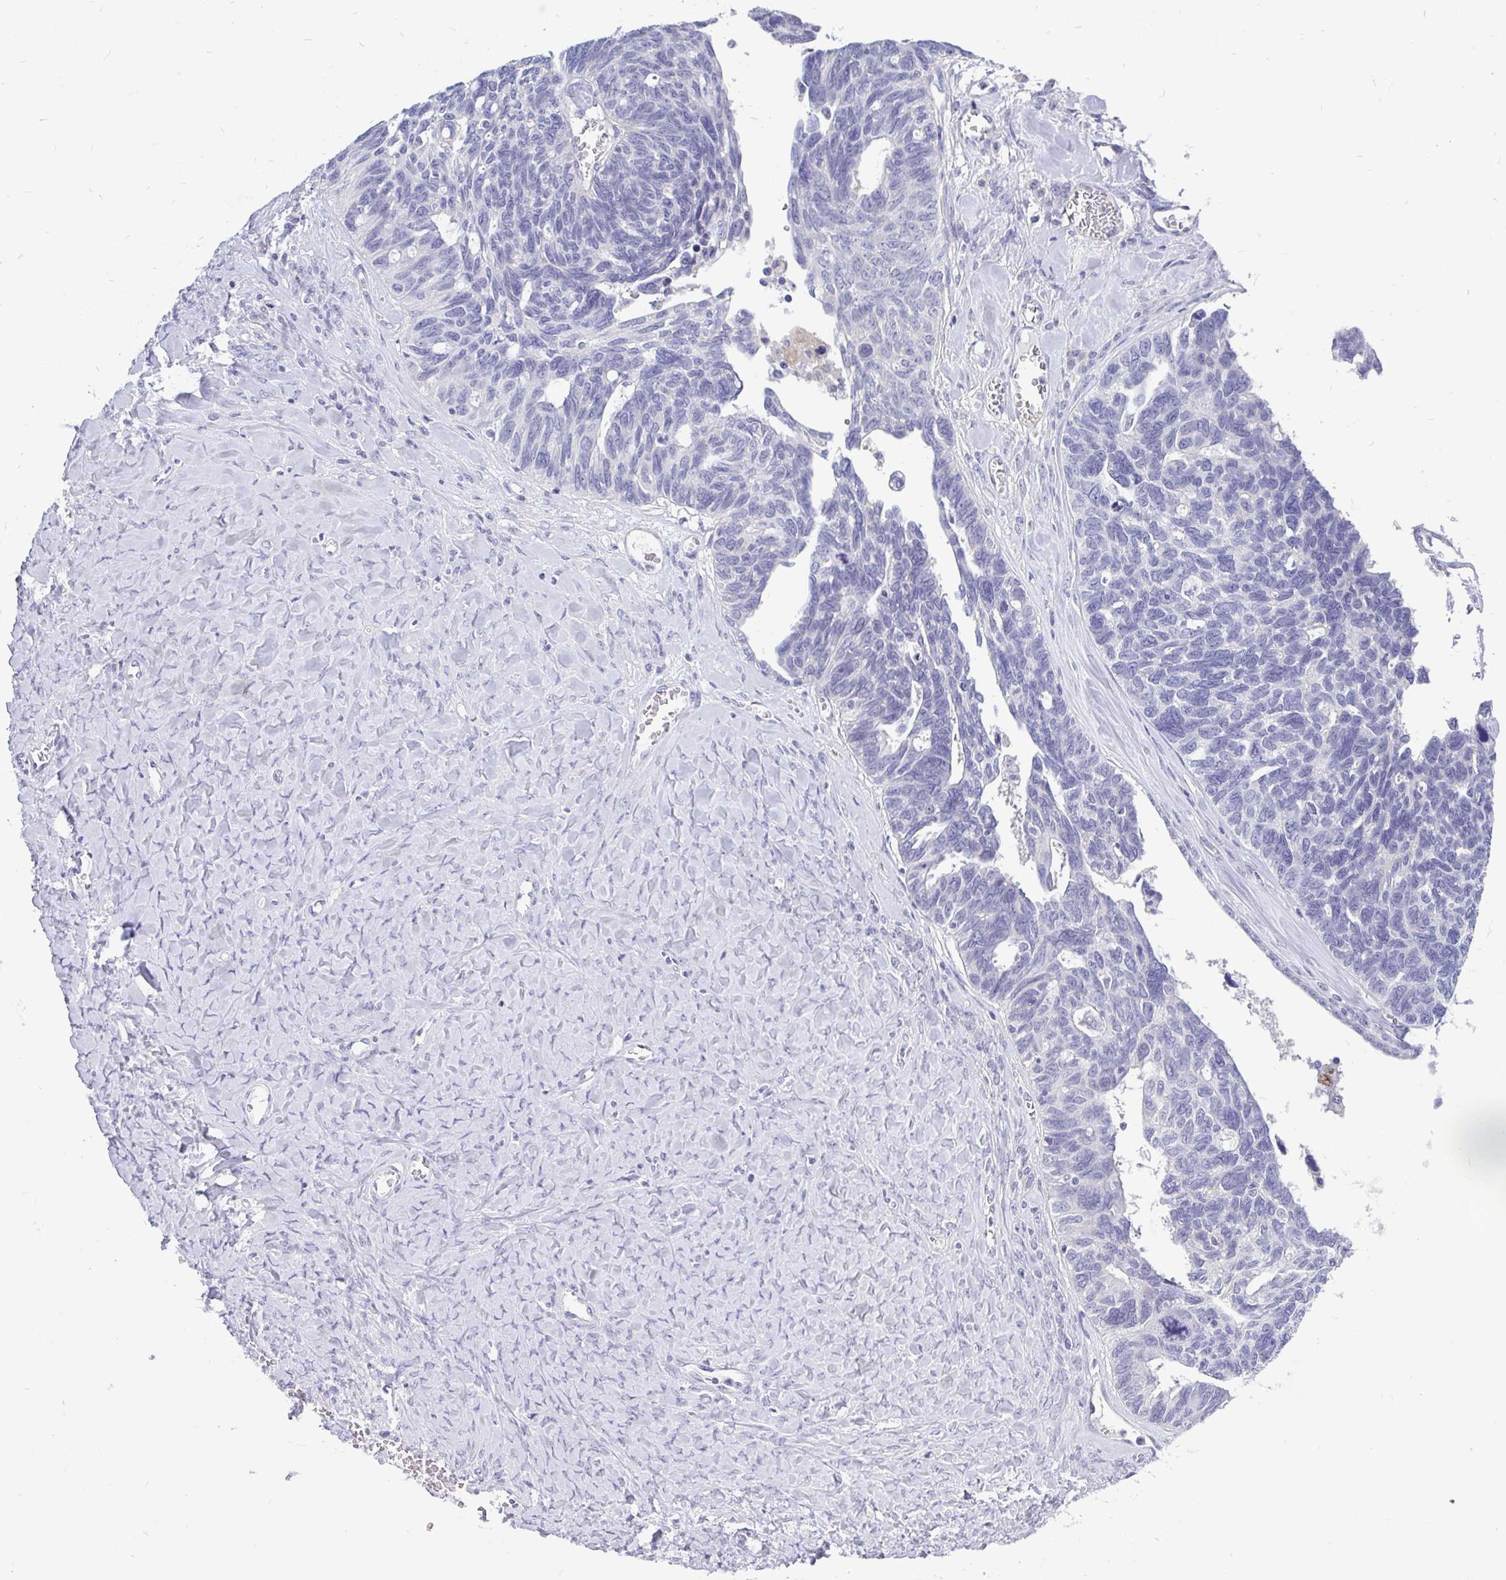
{"staining": {"intensity": "negative", "quantity": "none", "location": "none"}, "tissue": "ovarian cancer", "cell_type": "Tumor cells", "image_type": "cancer", "snomed": [{"axis": "morphology", "description": "Cystadenocarcinoma, serous, NOS"}, {"axis": "topography", "description": "Ovary"}], "caption": "An immunohistochemistry photomicrograph of ovarian cancer (serous cystadenocarcinoma) is shown. There is no staining in tumor cells of ovarian cancer (serous cystadenocarcinoma).", "gene": "INTS5", "patient": {"sex": "female", "age": 79}}